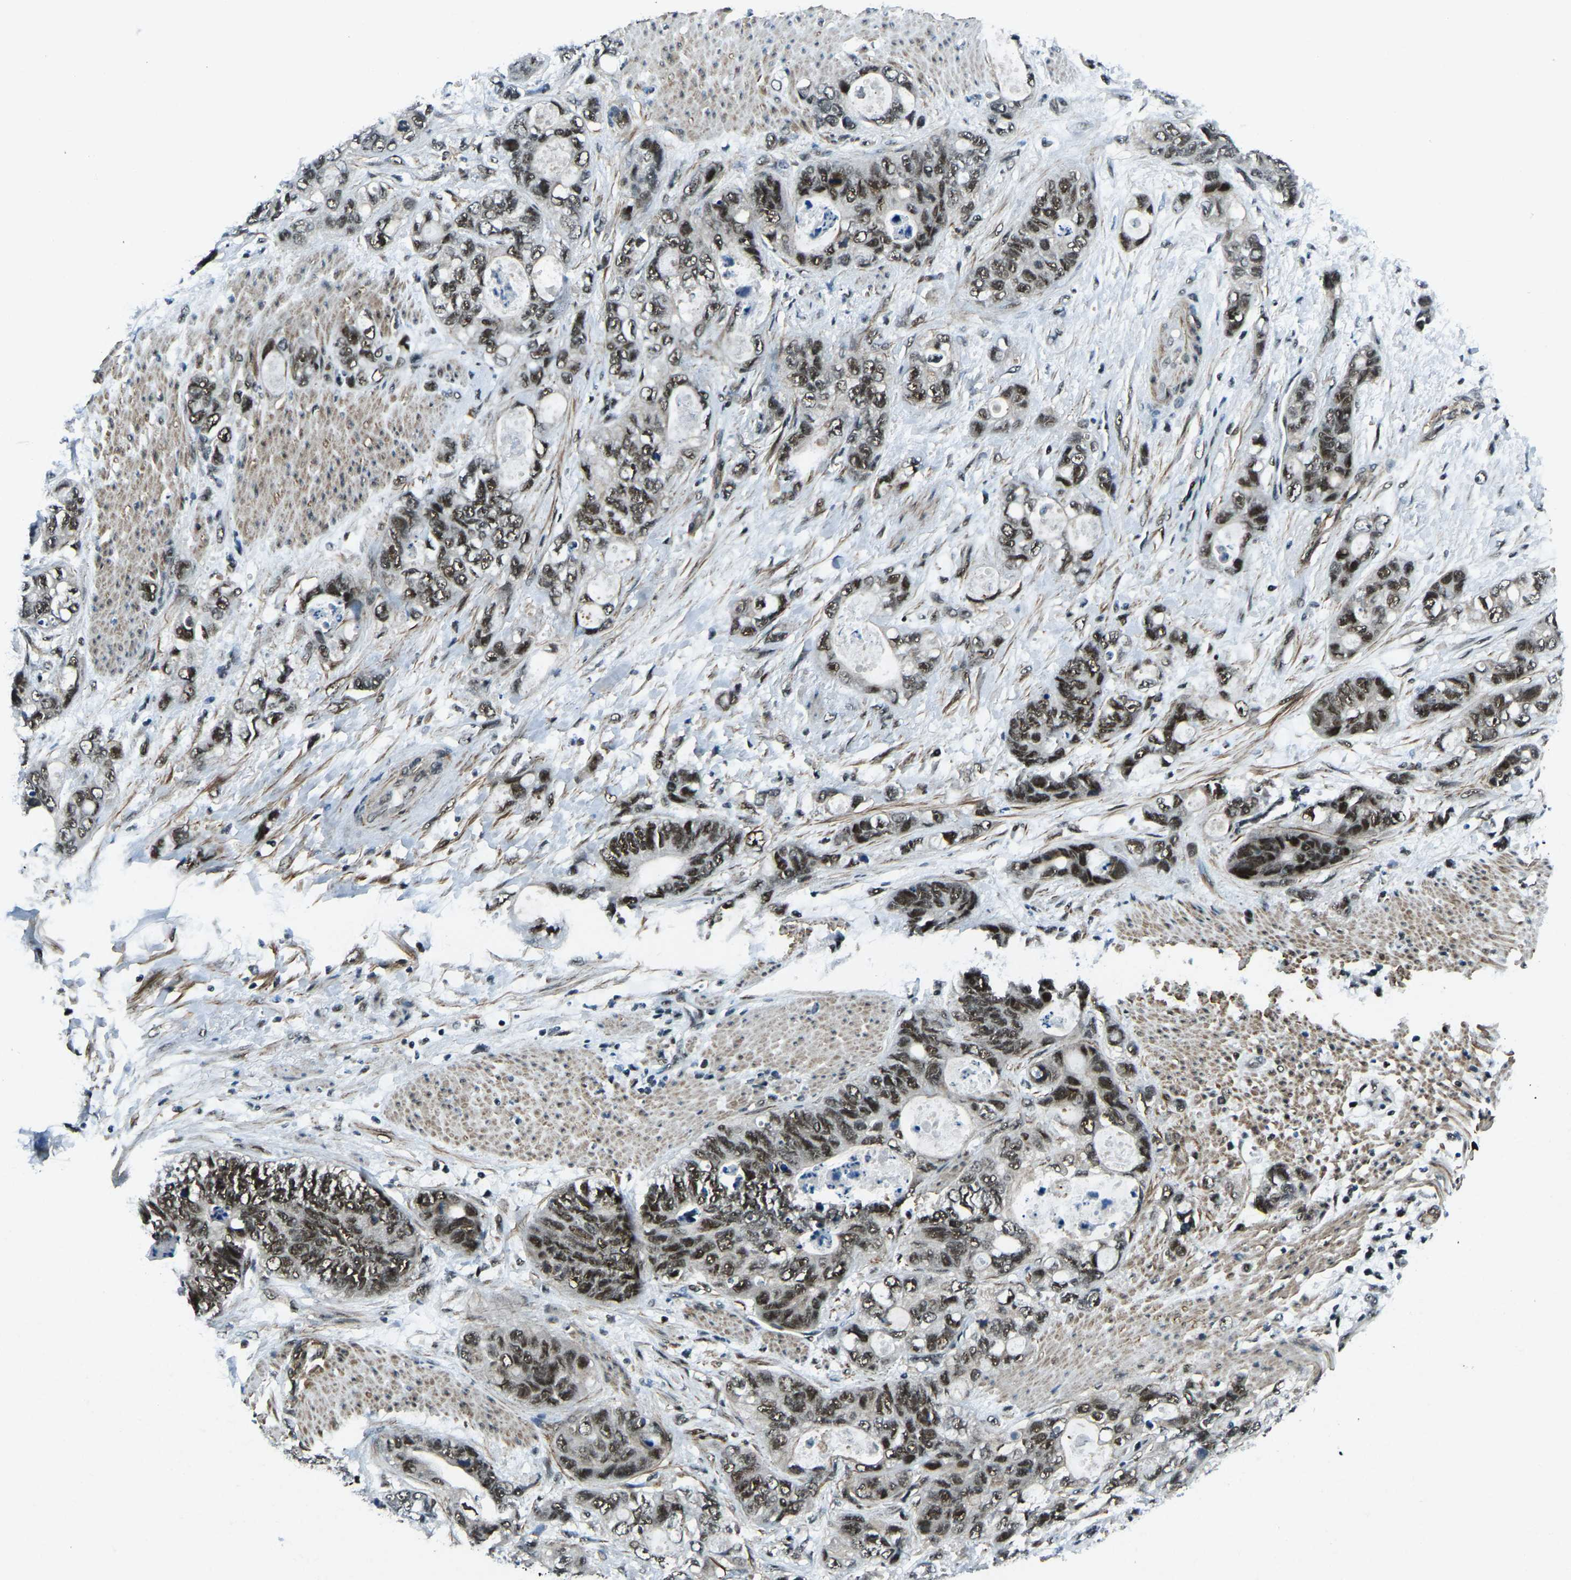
{"staining": {"intensity": "moderate", "quantity": ">75%", "location": "nuclear"}, "tissue": "stomach cancer", "cell_type": "Tumor cells", "image_type": "cancer", "snomed": [{"axis": "morphology", "description": "Normal tissue, NOS"}, {"axis": "morphology", "description": "Adenocarcinoma, NOS"}, {"axis": "topography", "description": "Stomach"}], "caption": "Brown immunohistochemical staining in human stomach cancer (adenocarcinoma) displays moderate nuclear positivity in approximately >75% of tumor cells. The staining is performed using DAB brown chromogen to label protein expression. The nuclei are counter-stained blue using hematoxylin.", "gene": "PRCC", "patient": {"sex": "female", "age": 89}}